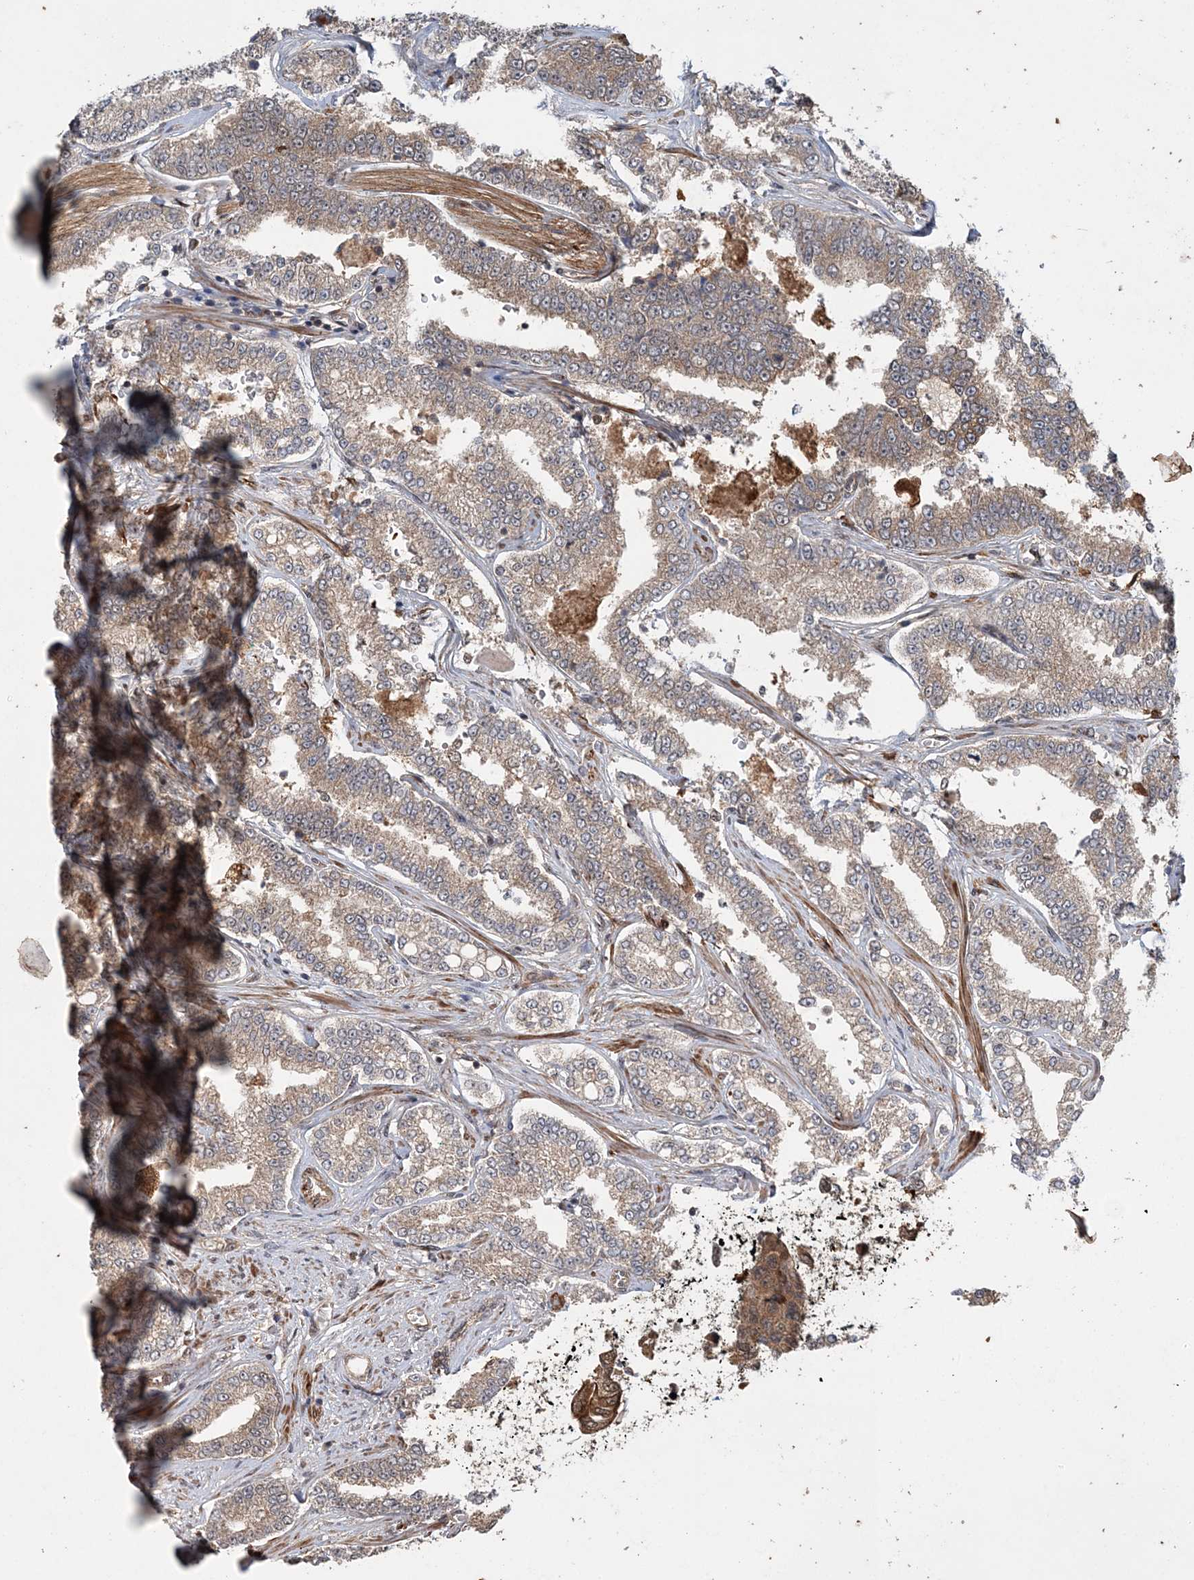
{"staining": {"intensity": "moderate", "quantity": ">75%", "location": "cytoplasmic/membranous,nuclear"}, "tissue": "prostate cancer", "cell_type": "Tumor cells", "image_type": "cancer", "snomed": [{"axis": "morphology", "description": "Normal tissue, NOS"}, {"axis": "morphology", "description": "Adenocarcinoma, High grade"}, {"axis": "topography", "description": "Prostate"}], "caption": "A photomicrograph showing moderate cytoplasmic/membranous and nuclear expression in approximately >75% of tumor cells in prostate cancer, as visualized by brown immunohistochemical staining.", "gene": "UBTD2", "patient": {"sex": "male", "age": 83}}